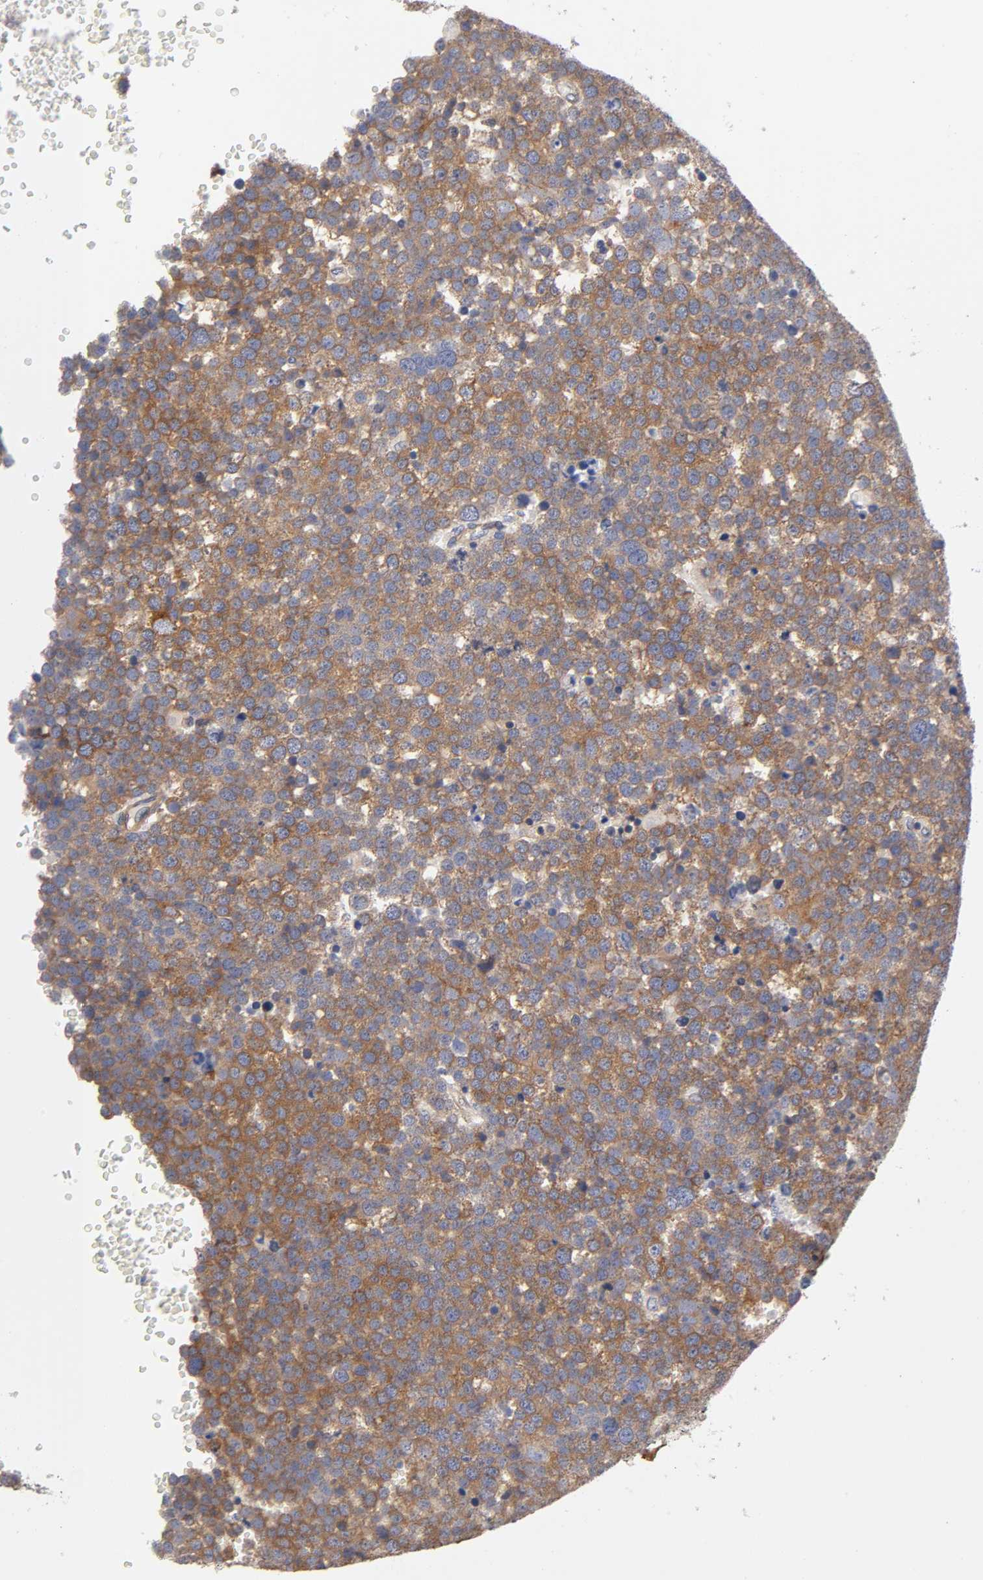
{"staining": {"intensity": "moderate", "quantity": "25%-75%", "location": "cytoplasmic/membranous"}, "tissue": "testis cancer", "cell_type": "Tumor cells", "image_type": "cancer", "snomed": [{"axis": "morphology", "description": "Seminoma, NOS"}, {"axis": "topography", "description": "Testis"}], "caption": "The image displays immunohistochemical staining of testis seminoma. There is moderate cytoplasmic/membranous staining is identified in about 25%-75% of tumor cells.", "gene": "STRN3", "patient": {"sex": "male", "age": 71}}